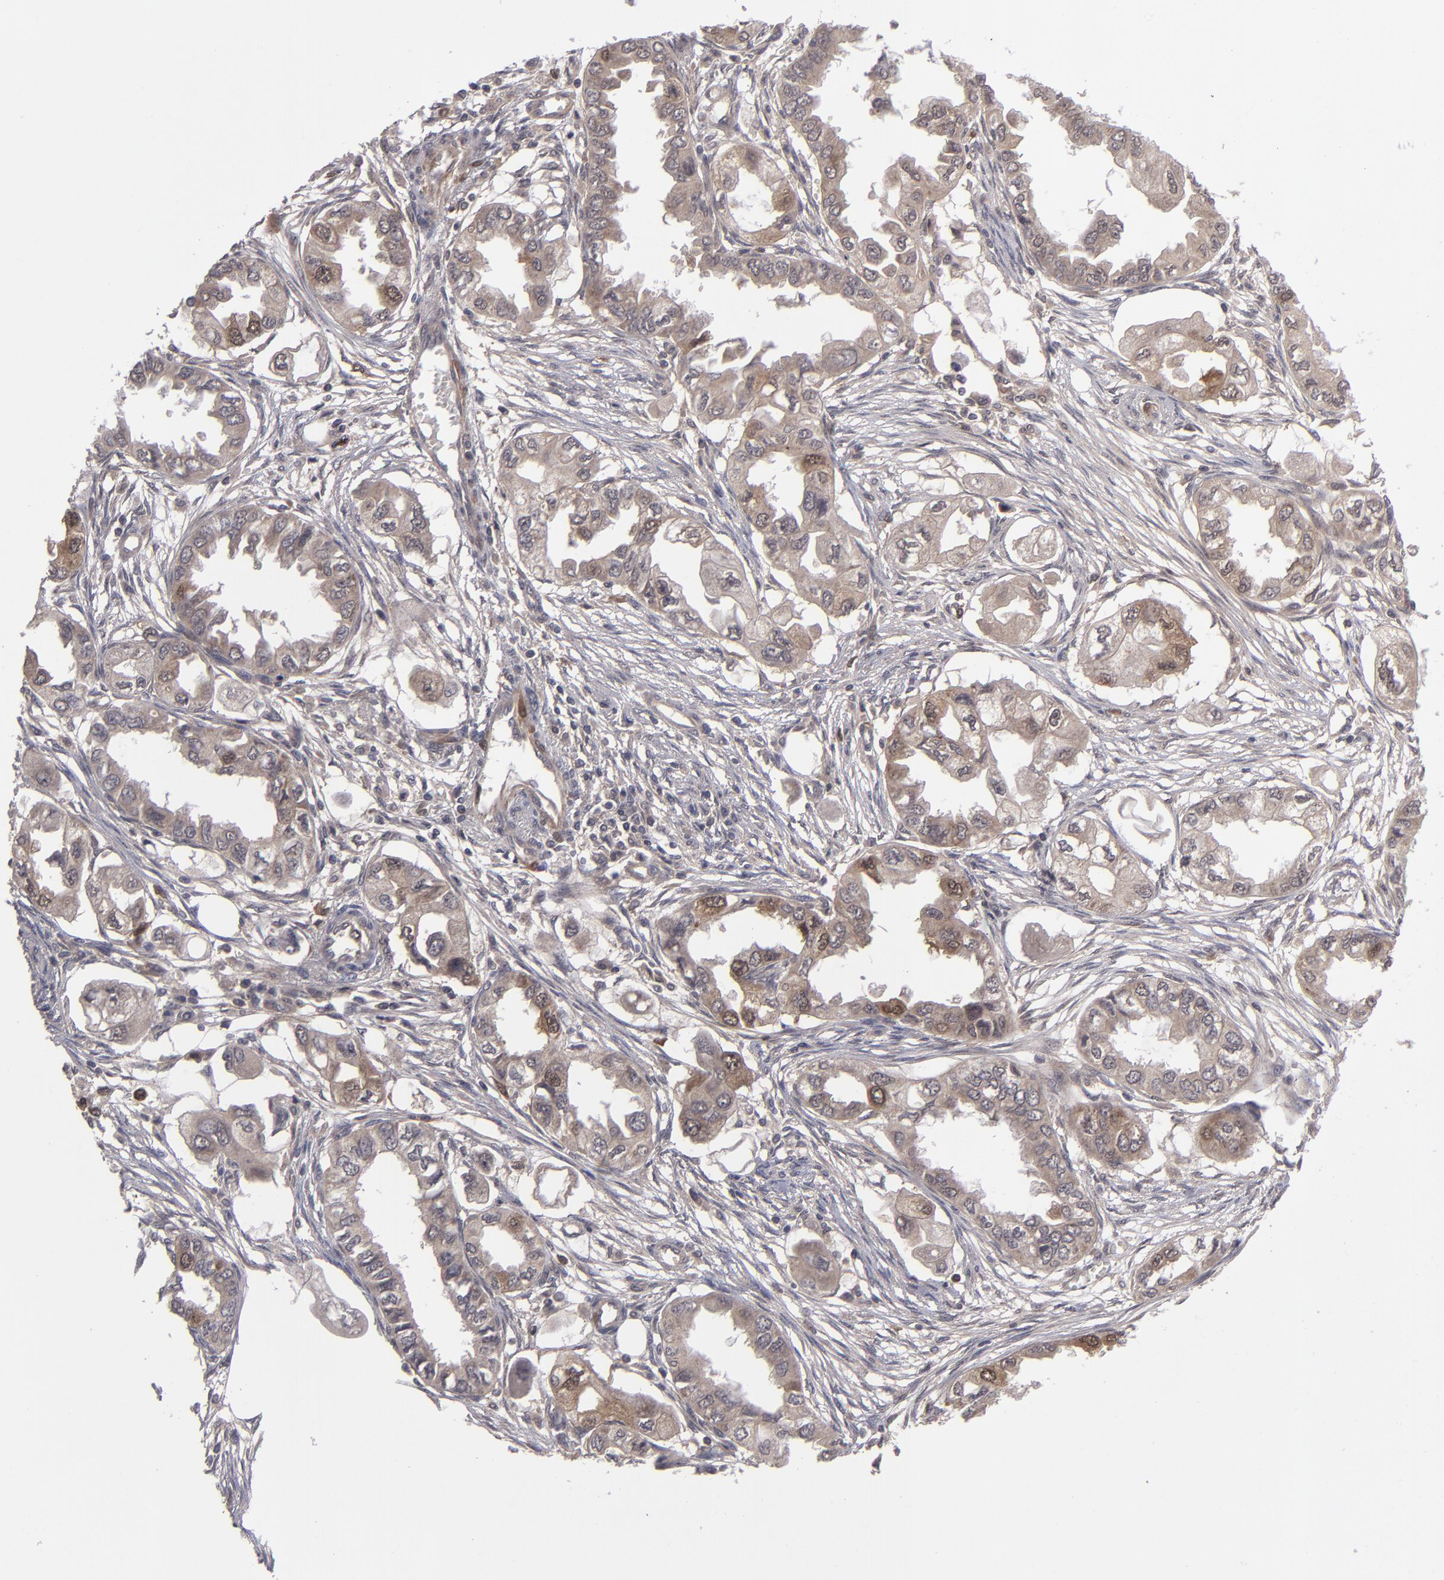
{"staining": {"intensity": "moderate", "quantity": ">75%", "location": "cytoplasmic/membranous"}, "tissue": "endometrial cancer", "cell_type": "Tumor cells", "image_type": "cancer", "snomed": [{"axis": "morphology", "description": "Adenocarcinoma, NOS"}, {"axis": "topography", "description": "Endometrium"}], "caption": "Immunohistochemical staining of human endometrial cancer demonstrates medium levels of moderate cytoplasmic/membranous protein positivity in approximately >75% of tumor cells. Nuclei are stained in blue.", "gene": "TYMS", "patient": {"sex": "female", "age": 67}}